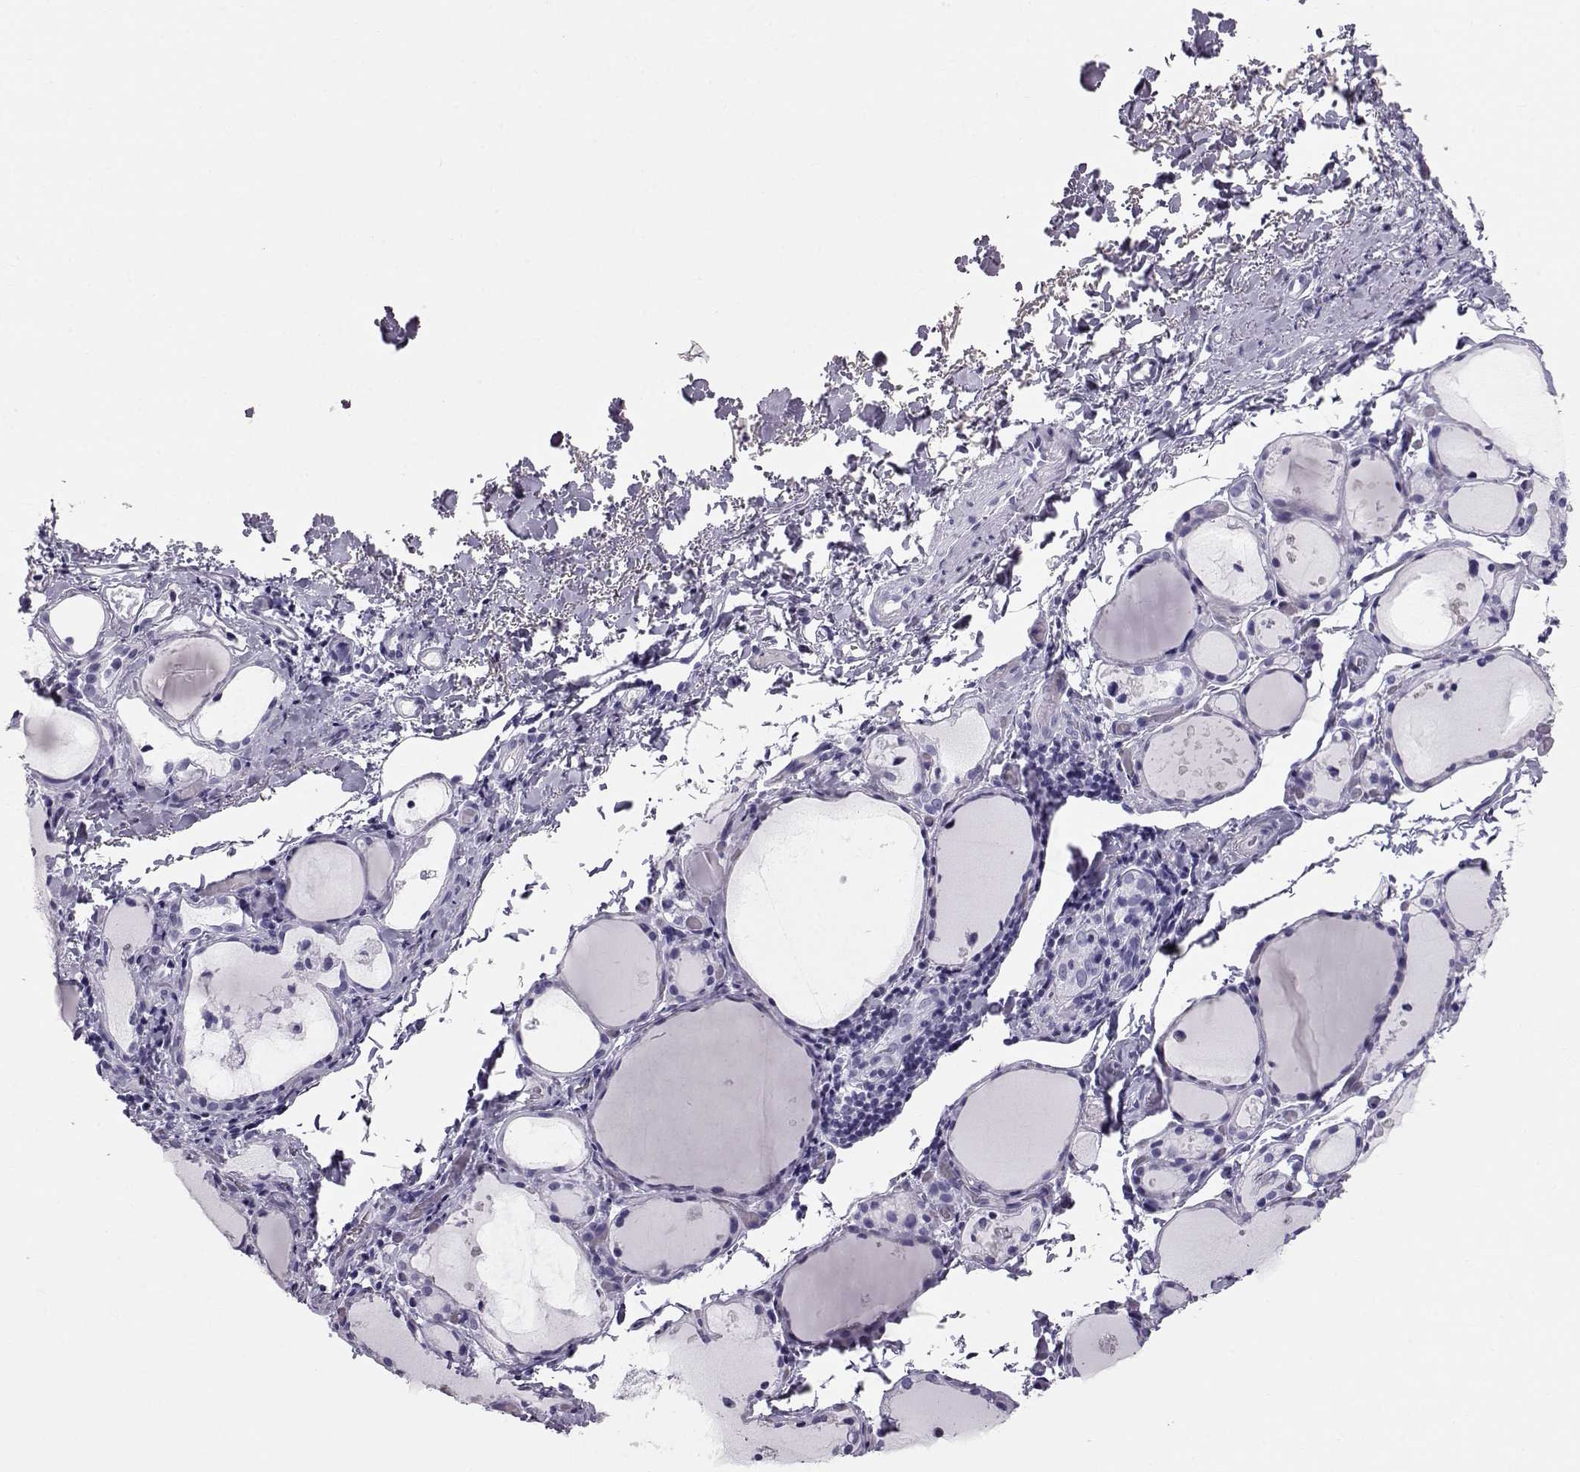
{"staining": {"intensity": "negative", "quantity": "none", "location": "none"}, "tissue": "thyroid gland", "cell_type": "Glandular cells", "image_type": "normal", "snomed": [{"axis": "morphology", "description": "Normal tissue, NOS"}, {"axis": "topography", "description": "Thyroid gland"}], "caption": "A photomicrograph of thyroid gland stained for a protein demonstrates no brown staining in glandular cells. (Immunohistochemistry, brightfield microscopy, high magnification).", "gene": "RD3", "patient": {"sex": "male", "age": 68}}